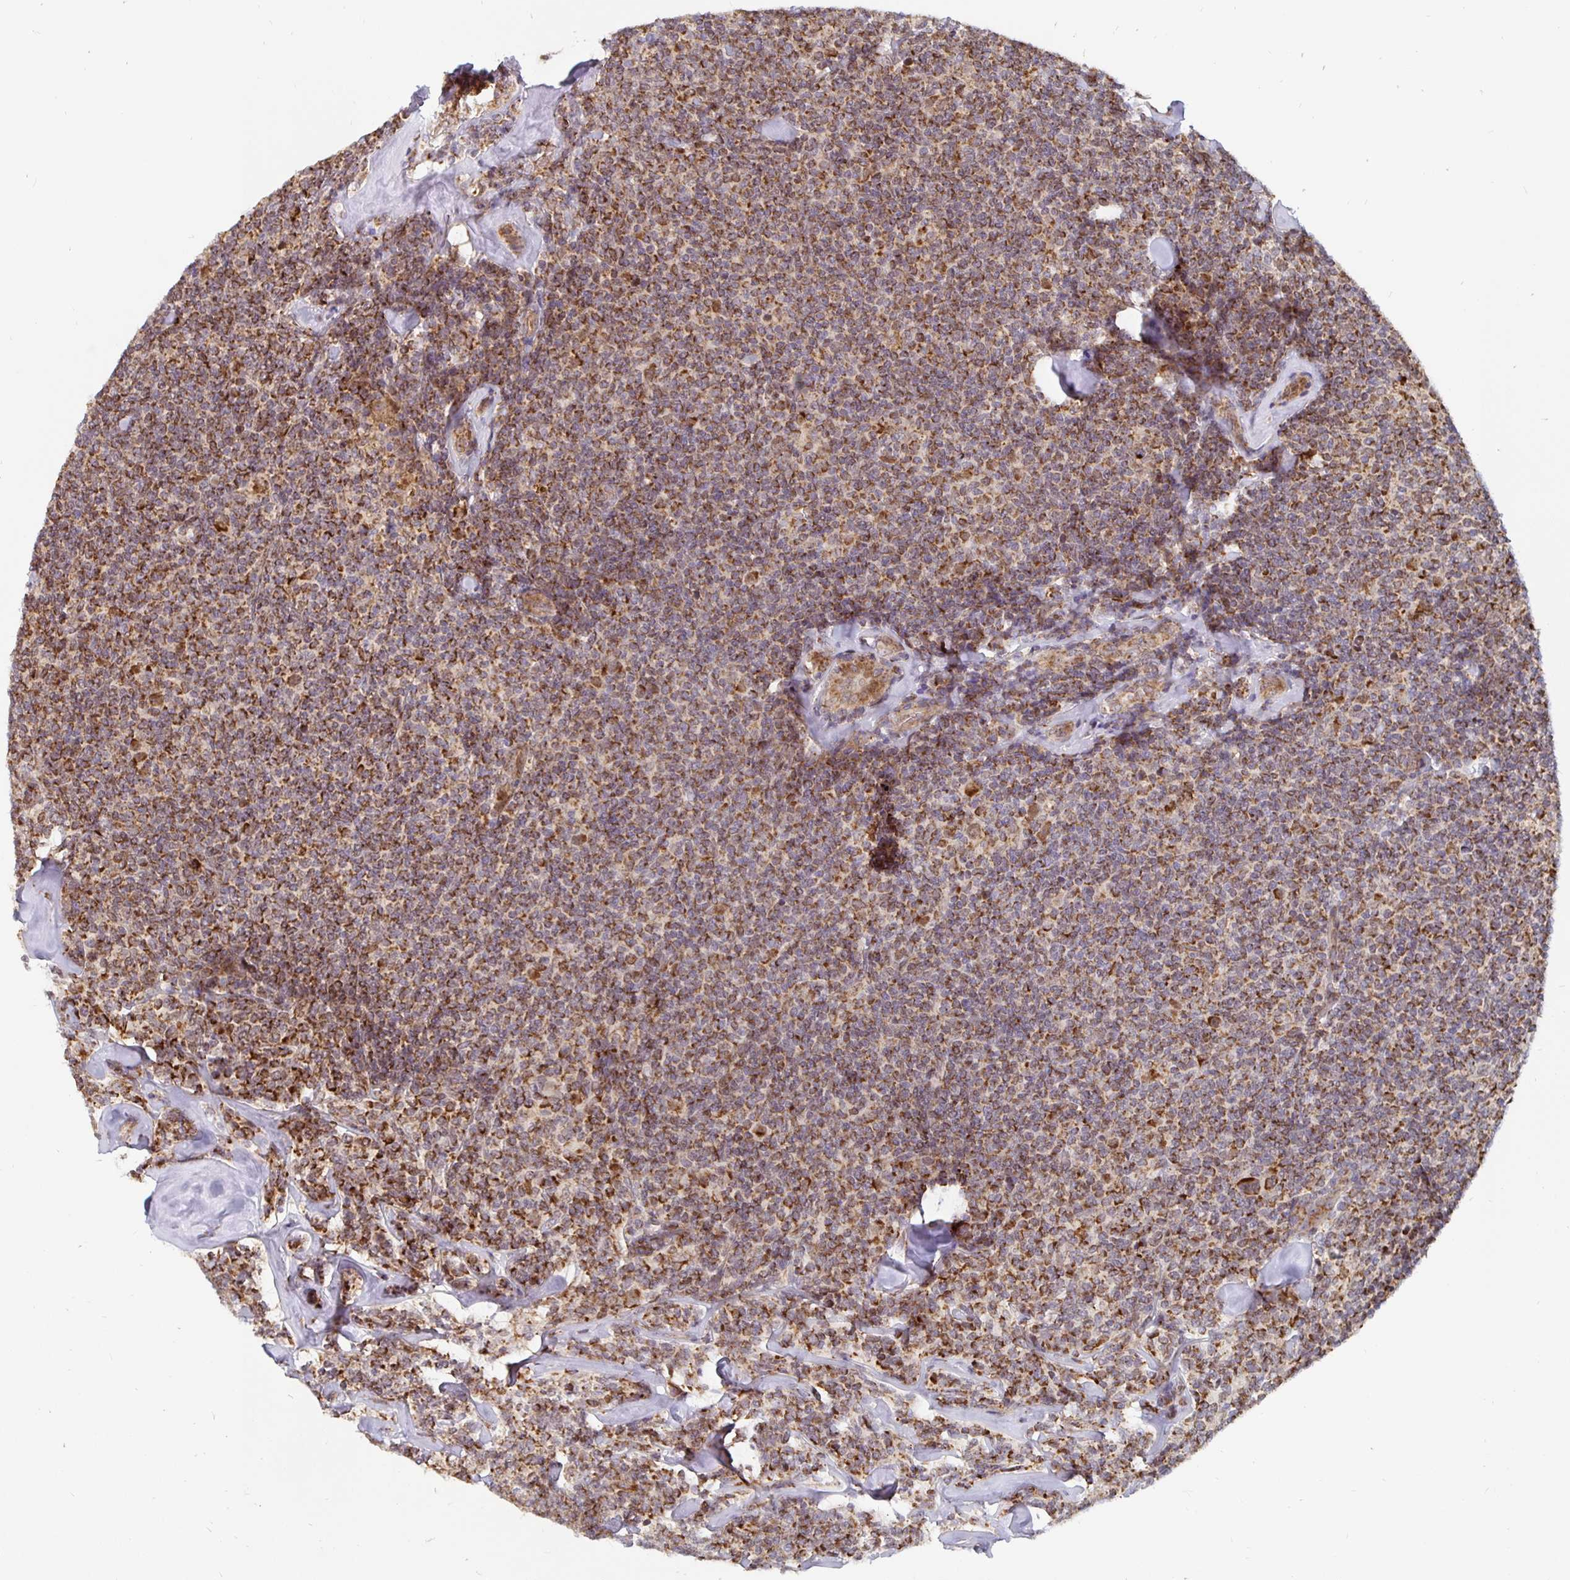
{"staining": {"intensity": "strong", "quantity": ">75%", "location": "cytoplasmic/membranous"}, "tissue": "lymphoma", "cell_type": "Tumor cells", "image_type": "cancer", "snomed": [{"axis": "morphology", "description": "Malignant lymphoma, non-Hodgkin's type, Low grade"}, {"axis": "topography", "description": "Lymph node"}], "caption": "There is high levels of strong cytoplasmic/membranous expression in tumor cells of low-grade malignant lymphoma, non-Hodgkin's type, as demonstrated by immunohistochemical staining (brown color).", "gene": "MRPL28", "patient": {"sex": "female", "age": 56}}